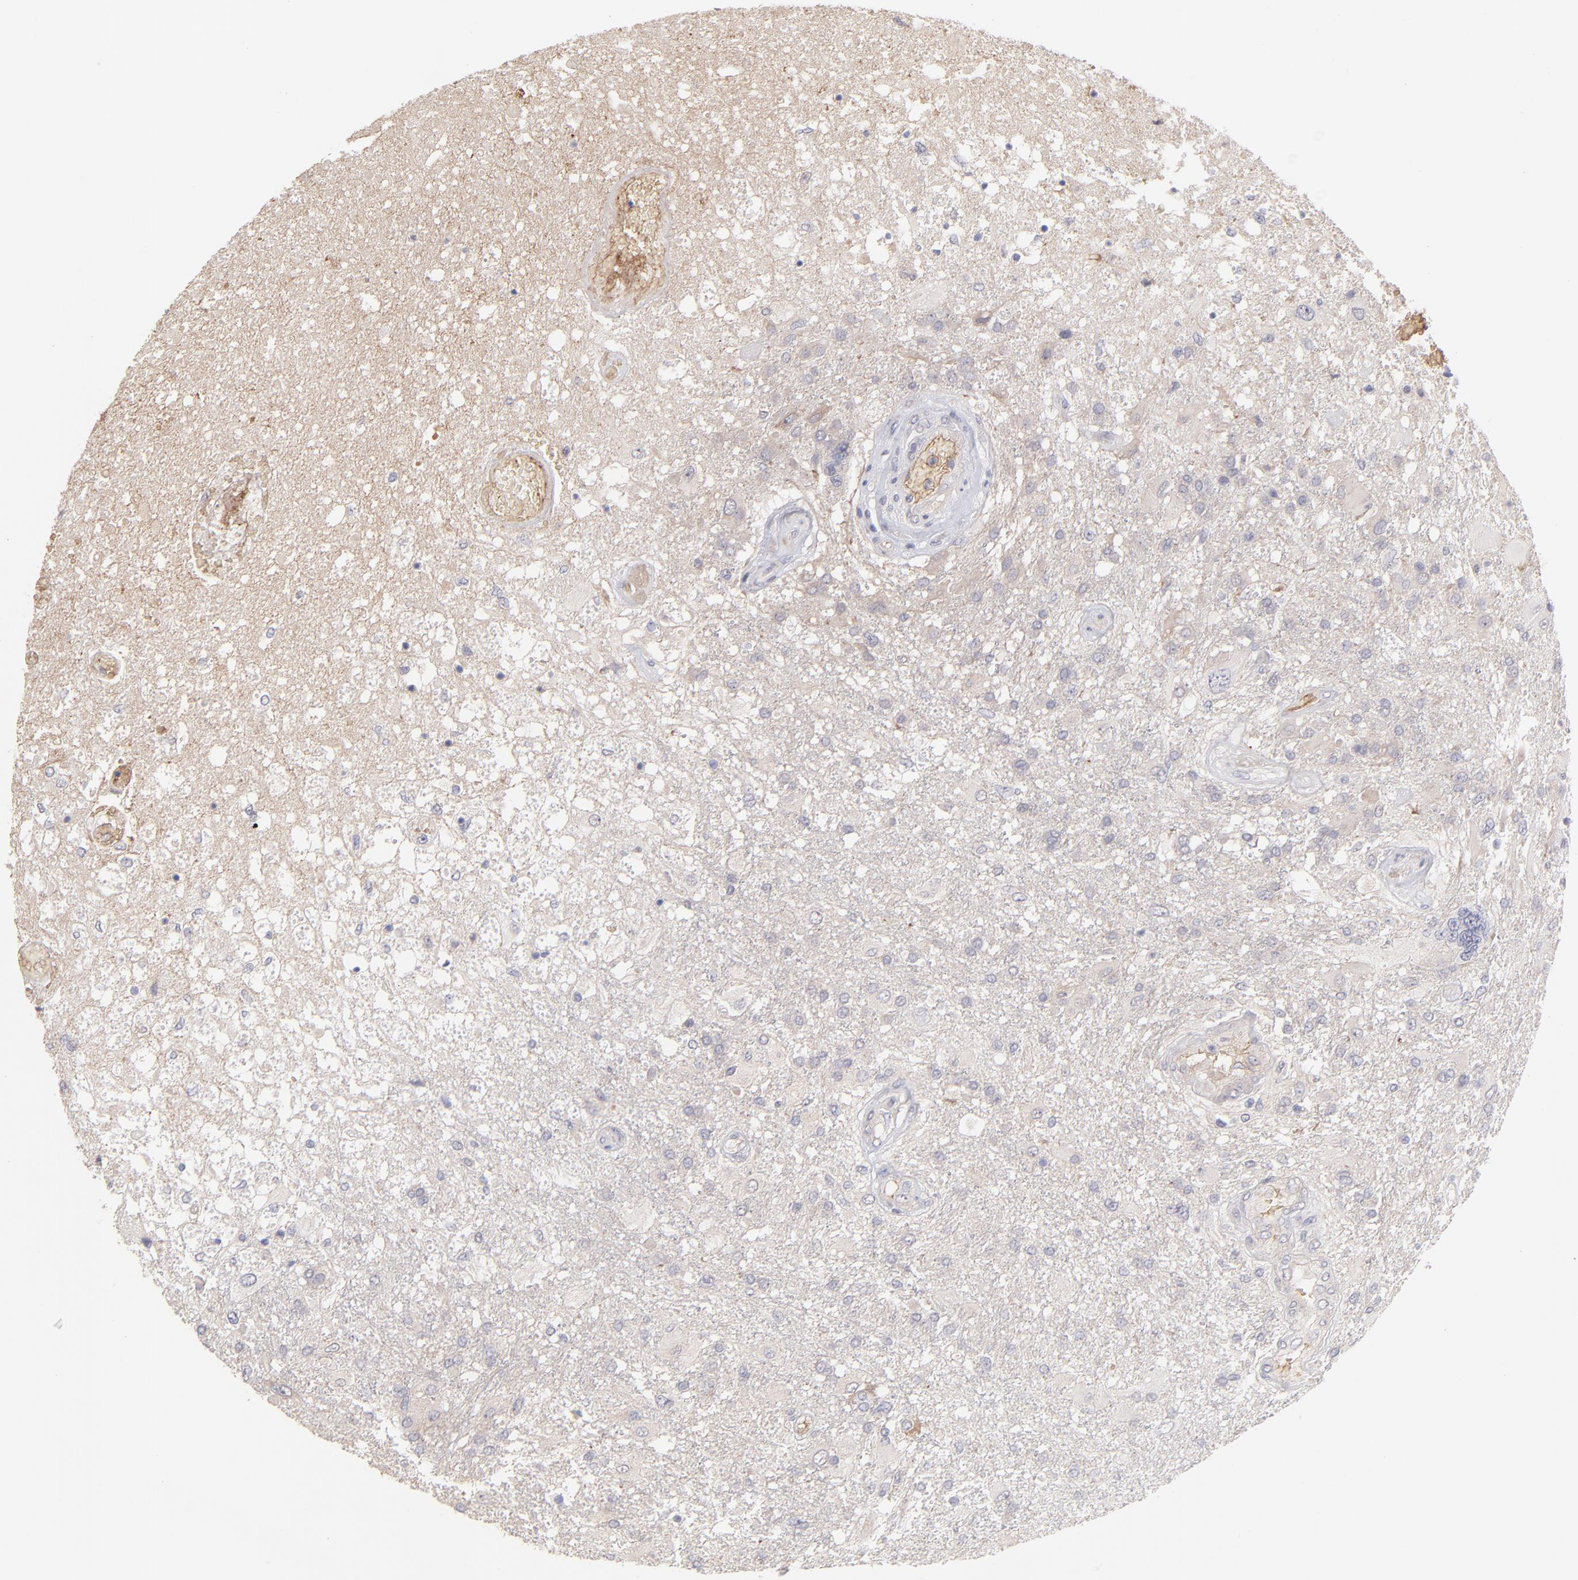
{"staining": {"intensity": "negative", "quantity": "none", "location": "none"}, "tissue": "glioma", "cell_type": "Tumor cells", "image_type": "cancer", "snomed": [{"axis": "morphology", "description": "Glioma, malignant, High grade"}, {"axis": "topography", "description": "Cerebral cortex"}], "caption": "This is an IHC micrograph of human high-grade glioma (malignant). There is no expression in tumor cells.", "gene": "F13B", "patient": {"sex": "male", "age": 79}}